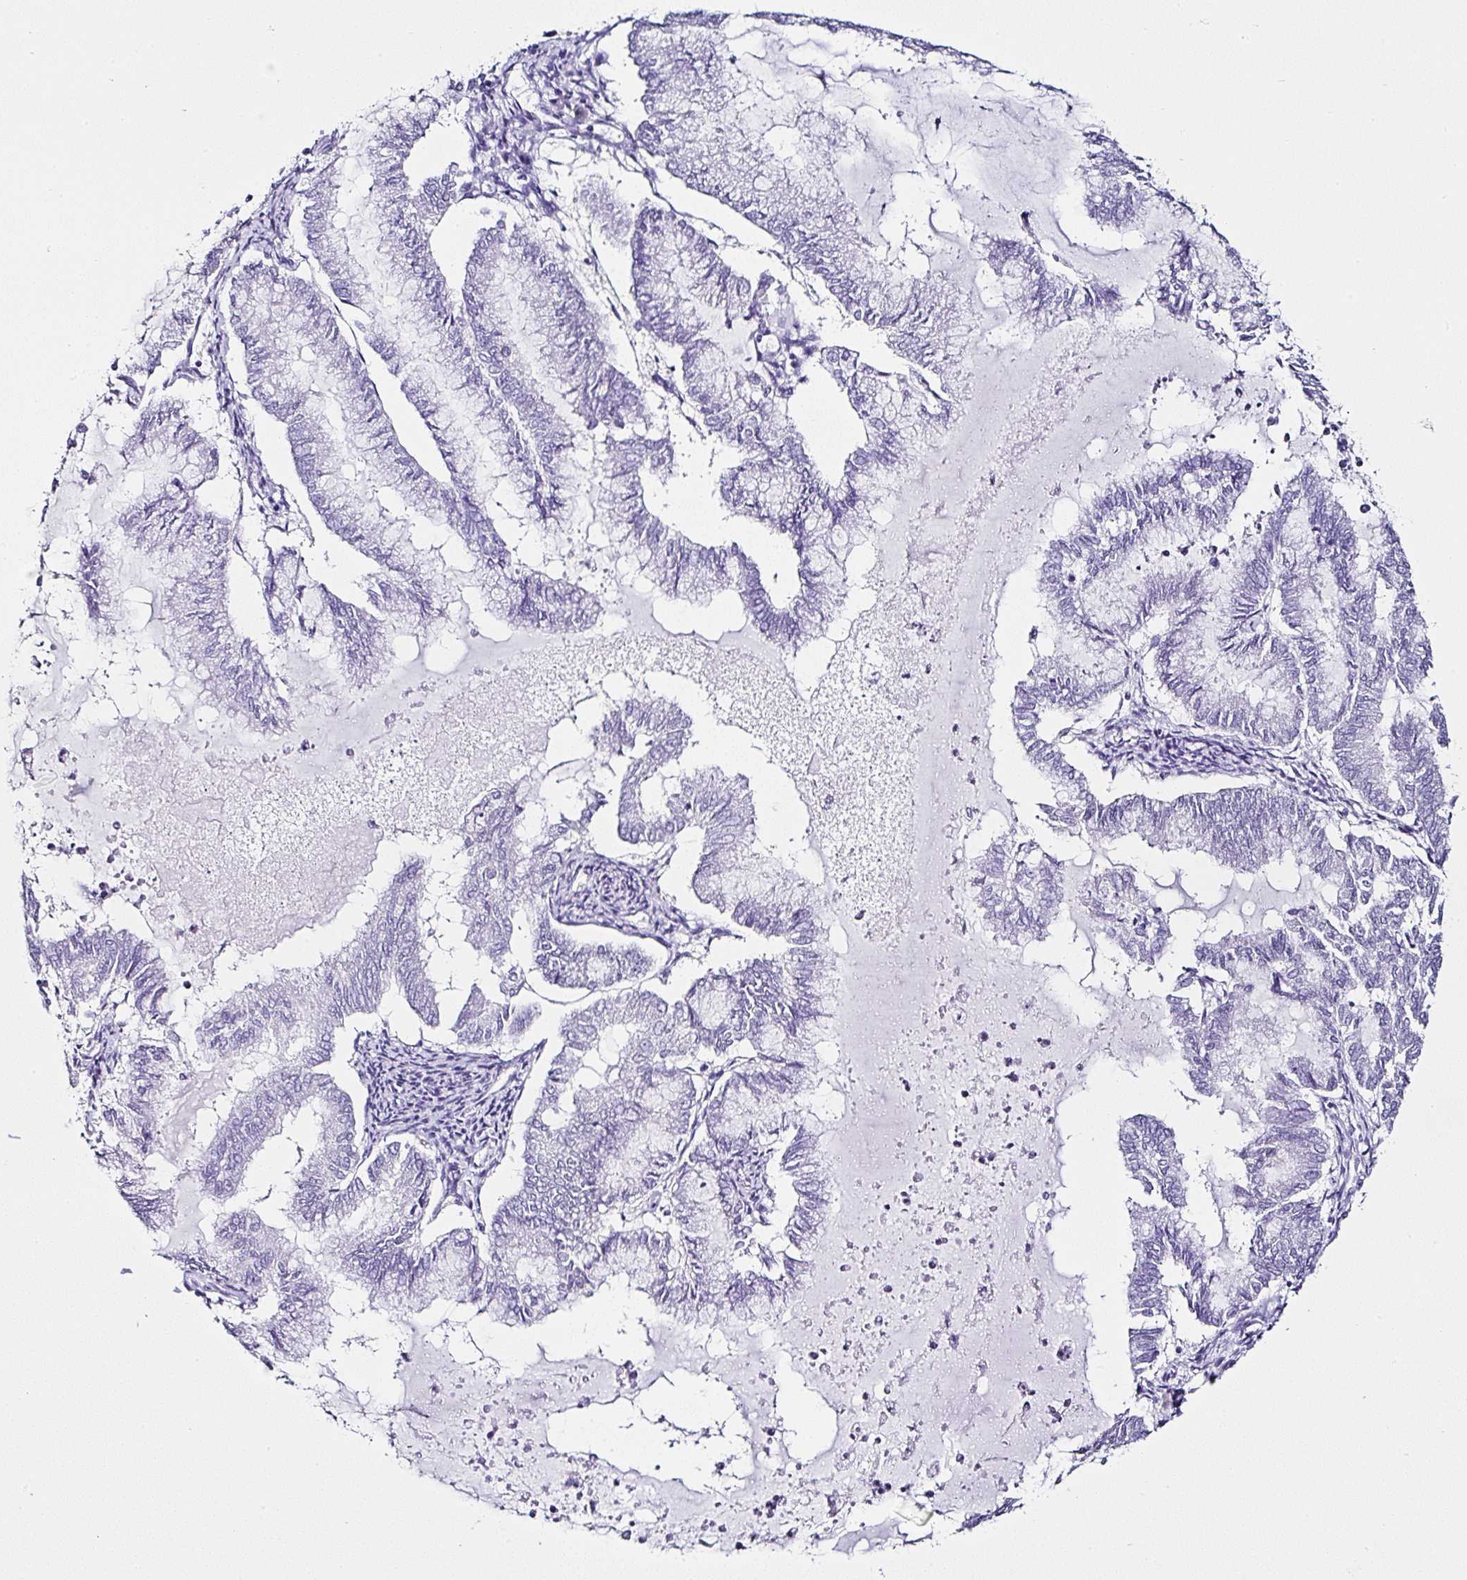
{"staining": {"intensity": "negative", "quantity": "none", "location": "none"}, "tissue": "endometrial cancer", "cell_type": "Tumor cells", "image_type": "cancer", "snomed": [{"axis": "morphology", "description": "Adenocarcinoma, NOS"}, {"axis": "topography", "description": "Endometrium"}], "caption": "Tumor cells show no significant expression in endometrial adenocarcinoma.", "gene": "SERPINB3", "patient": {"sex": "female", "age": 79}}